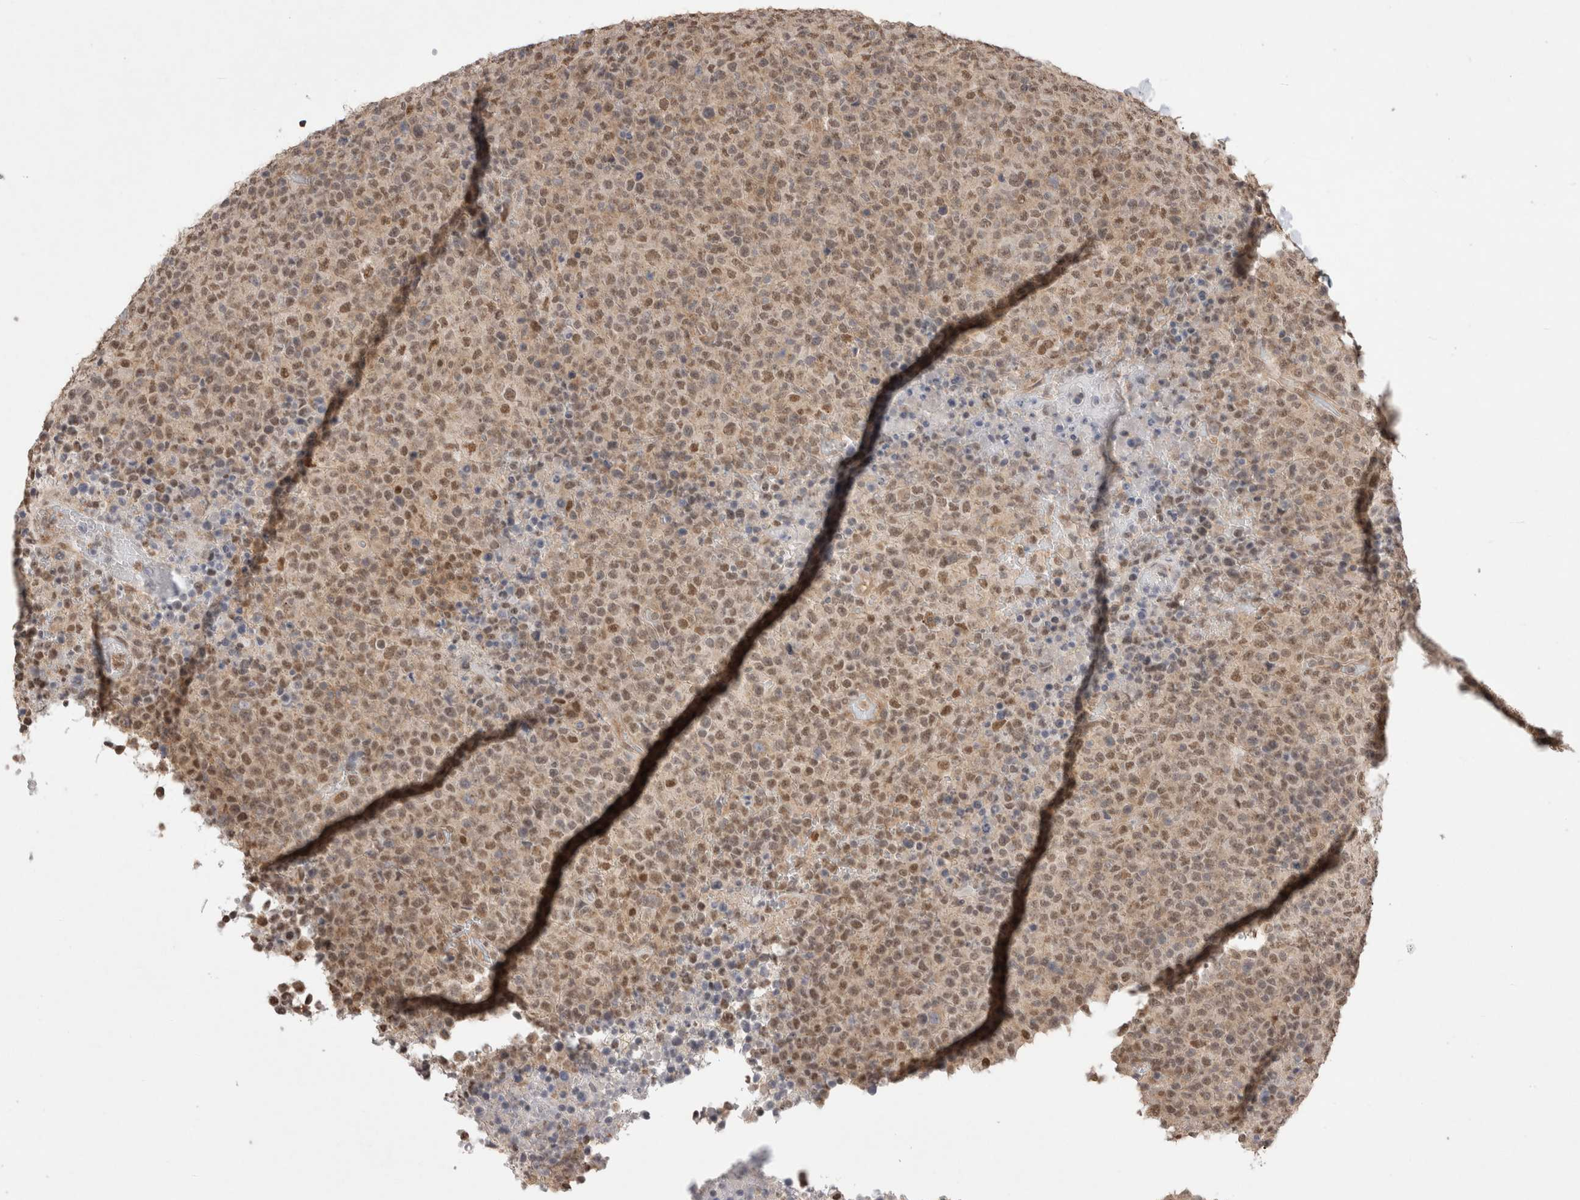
{"staining": {"intensity": "moderate", "quantity": ">75%", "location": "nuclear"}, "tissue": "lymphoma", "cell_type": "Tumor cells", "image_type": "cancer", "snomed": [{"axis": "morphology", "description": "Malignant lymphoma, non-Hodgkin's type, High grade"}, {"axis": "topography", "description": "Lymph node"}], "caption": "IHC of high-grade malignant lymphoma, non-Hodgkin's type displays medium levels of moderate nuclear staining in about >75% of tumor cells.", "gene": "WIPF2", "patient": {"sex": "male", "age": 13}}